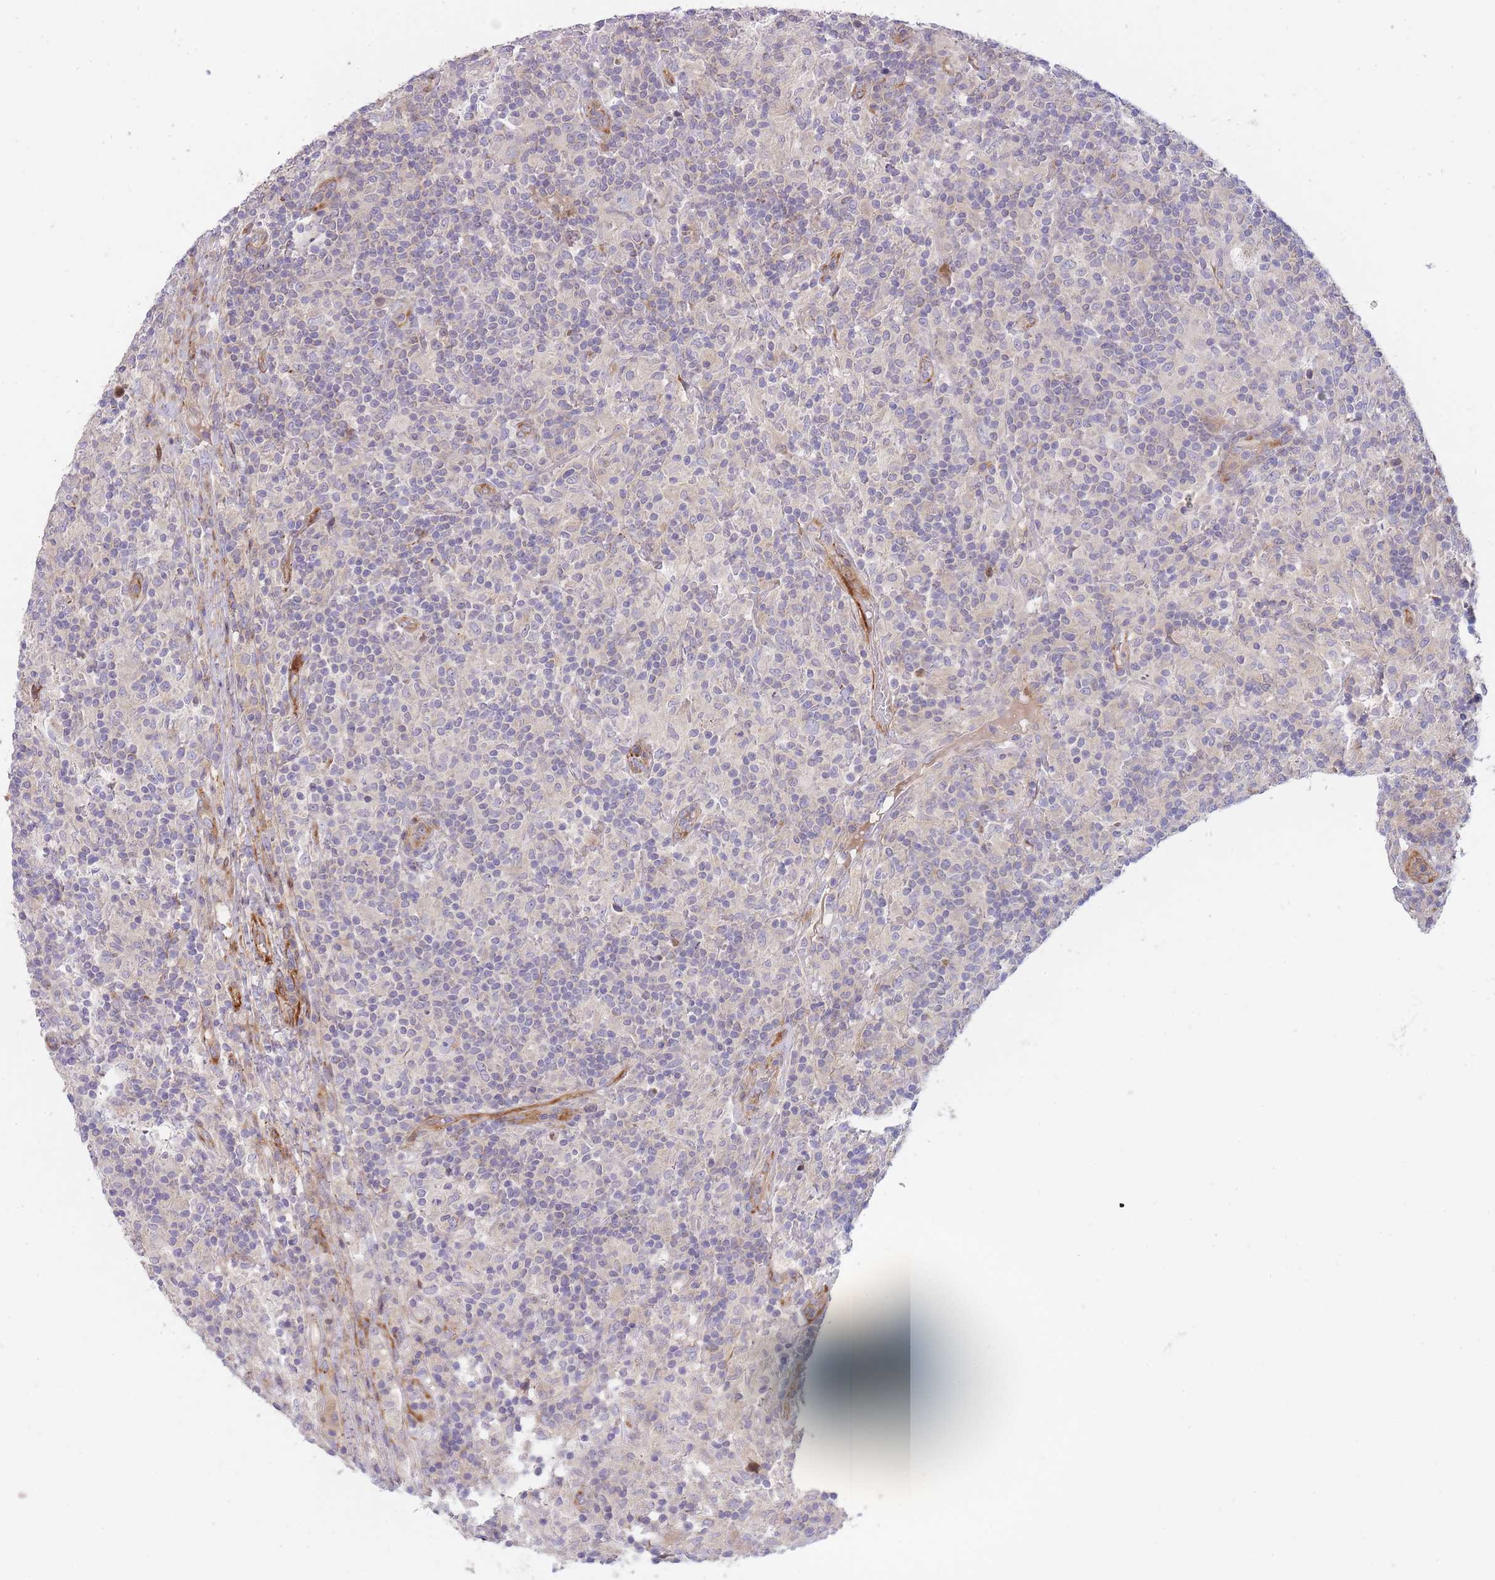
{"staining": {"intensity": "moderate", "quantity": "<25%", "location": "cytoplasmic/membranous"}, "tissue": "lymphoma", "cell_type": "Tumor cells", "image_type": "cancer", "snomed": [{"axis": "morphology", "description": "Hodgkin's disease, NOS"}, {"axis": "topography", "description": "Lymph node"}], "caption": "A high-resolution histopathology image shows IHC staining of lymphoma, which demonstrates moderate cytoplasmic/membranous positivity in about <25% of tumor cells.", "gene": "ATP5MC2", "patient": {"sex": "male", "age": 70}}